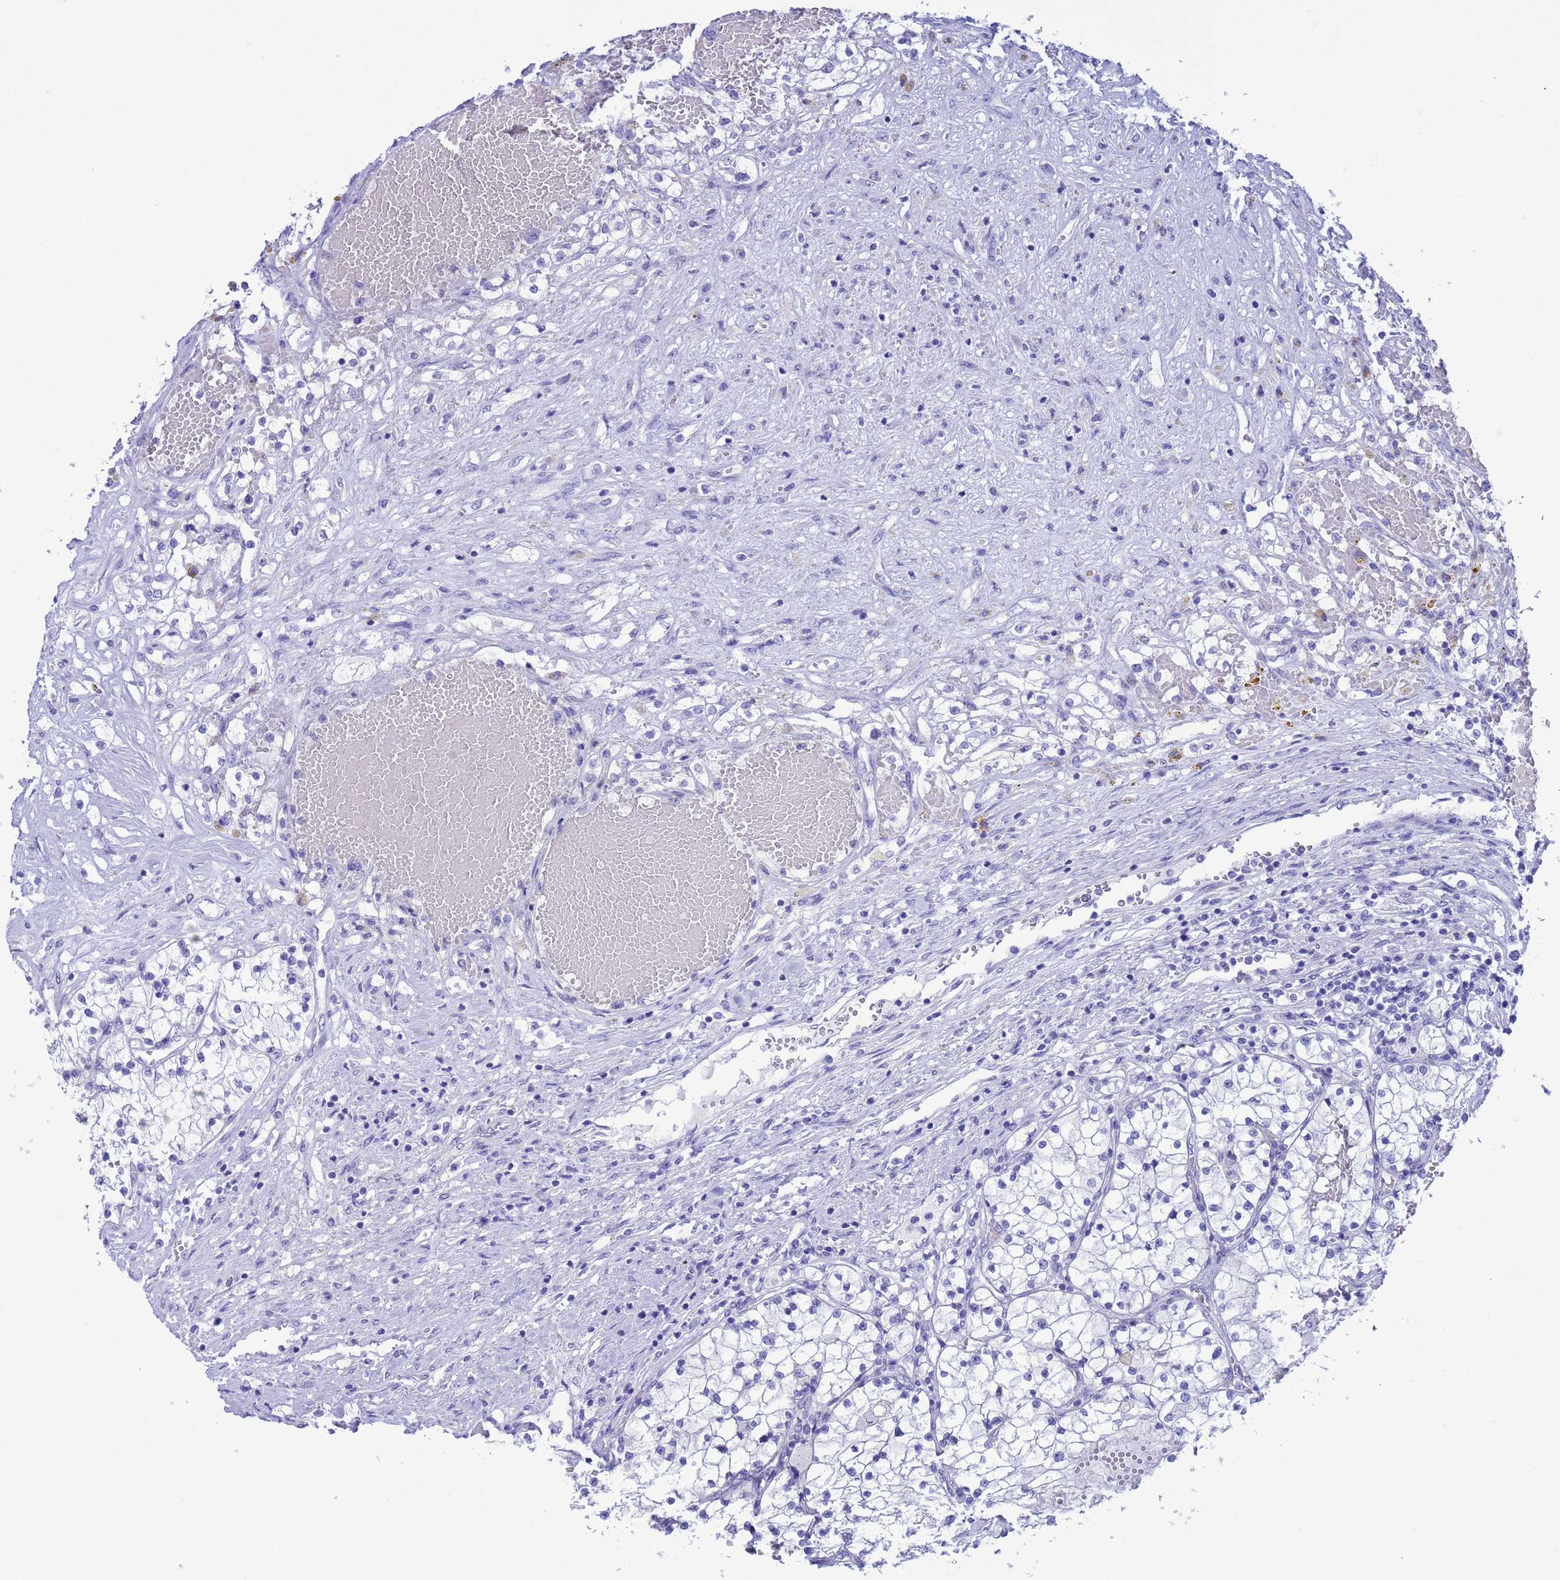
{"staining": {"intensity": "negative", "quantity": "none", "location": "none"}, "tissue": "renal cancer", "cell_type": "Tumor cells", "image_type": "cancer", "snomed": [{"axis": "morphology", "description": "Normal tissue, NOS"}, {"axis": "morphology", "description": "Adenocarcinoma, NOS"}, {"axis": "topography", "description": "Kidney"}], "caption": "High magnification brightfield microscopy of renal cancer (adenocarcinoma) stained with DAB (3,3'-diaminobenzidine) (brown) and counterstained with hematoxylin (blue): tumor cells show no significant staining.", "gene": "GSTM1", "patient": {"sex": "male", "age": 68}}